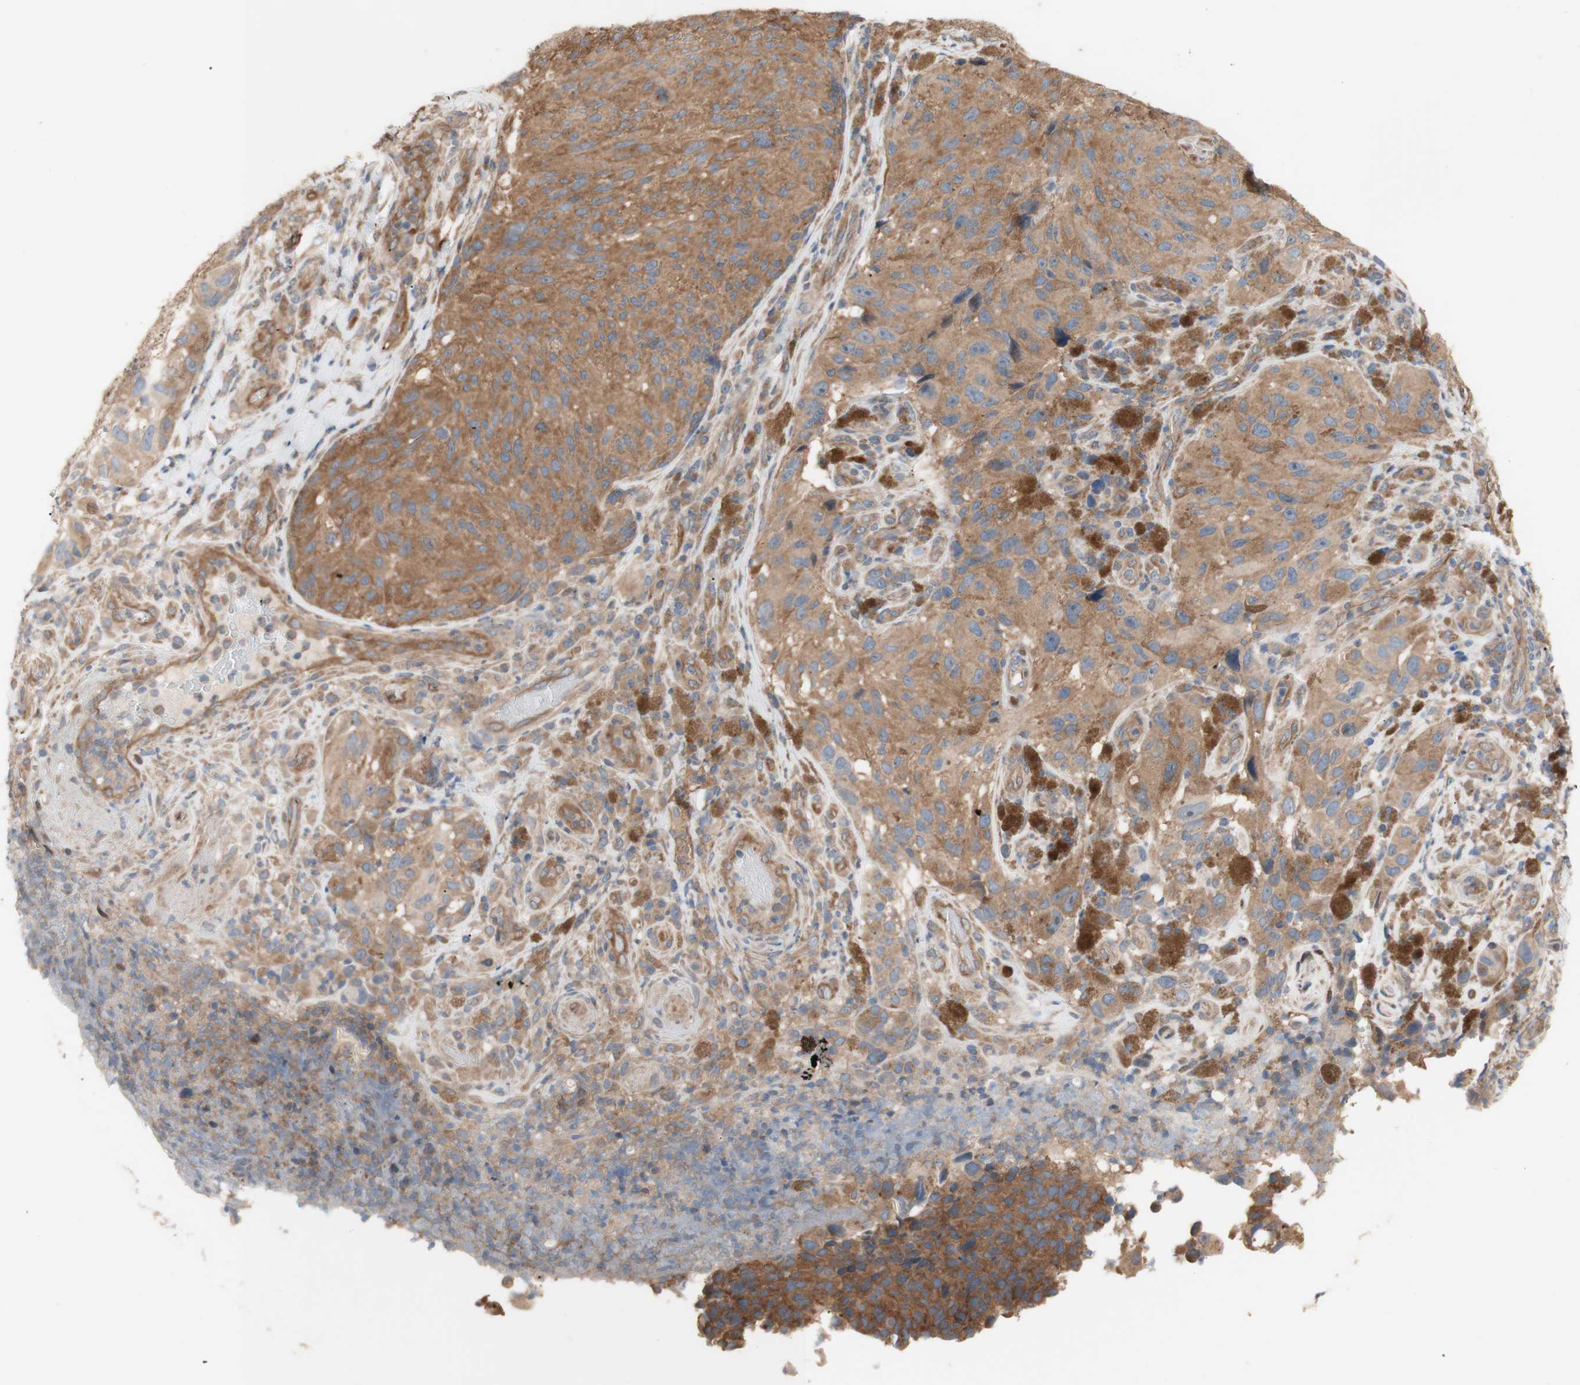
{"staining": {"intensity": "moderate", "quantity": ">75%", "location": "cytoplasmic/membranous"}, "tissue": "melanoma", "cell_type": "Tumor cells", "image_type": "cancer", "snomed": [{"axis": "morphology", "description": "Malignant melanoma, NOS"}, {"axis": "topography", "description": "Skin"}], "caption": "A photomicrograph of human melanoma stained for a protein demonstrates moderate cytoplasmic/membranous brown staining in tumor cells. The staining was performed using DAB (3,3'-diaminobenzidine), with brown indicating positive protein expression. Nuclei are stained blue with hematoxylin.", "gene": "DYNLRB1", "patient": {"sex": "female", "age": 73}}